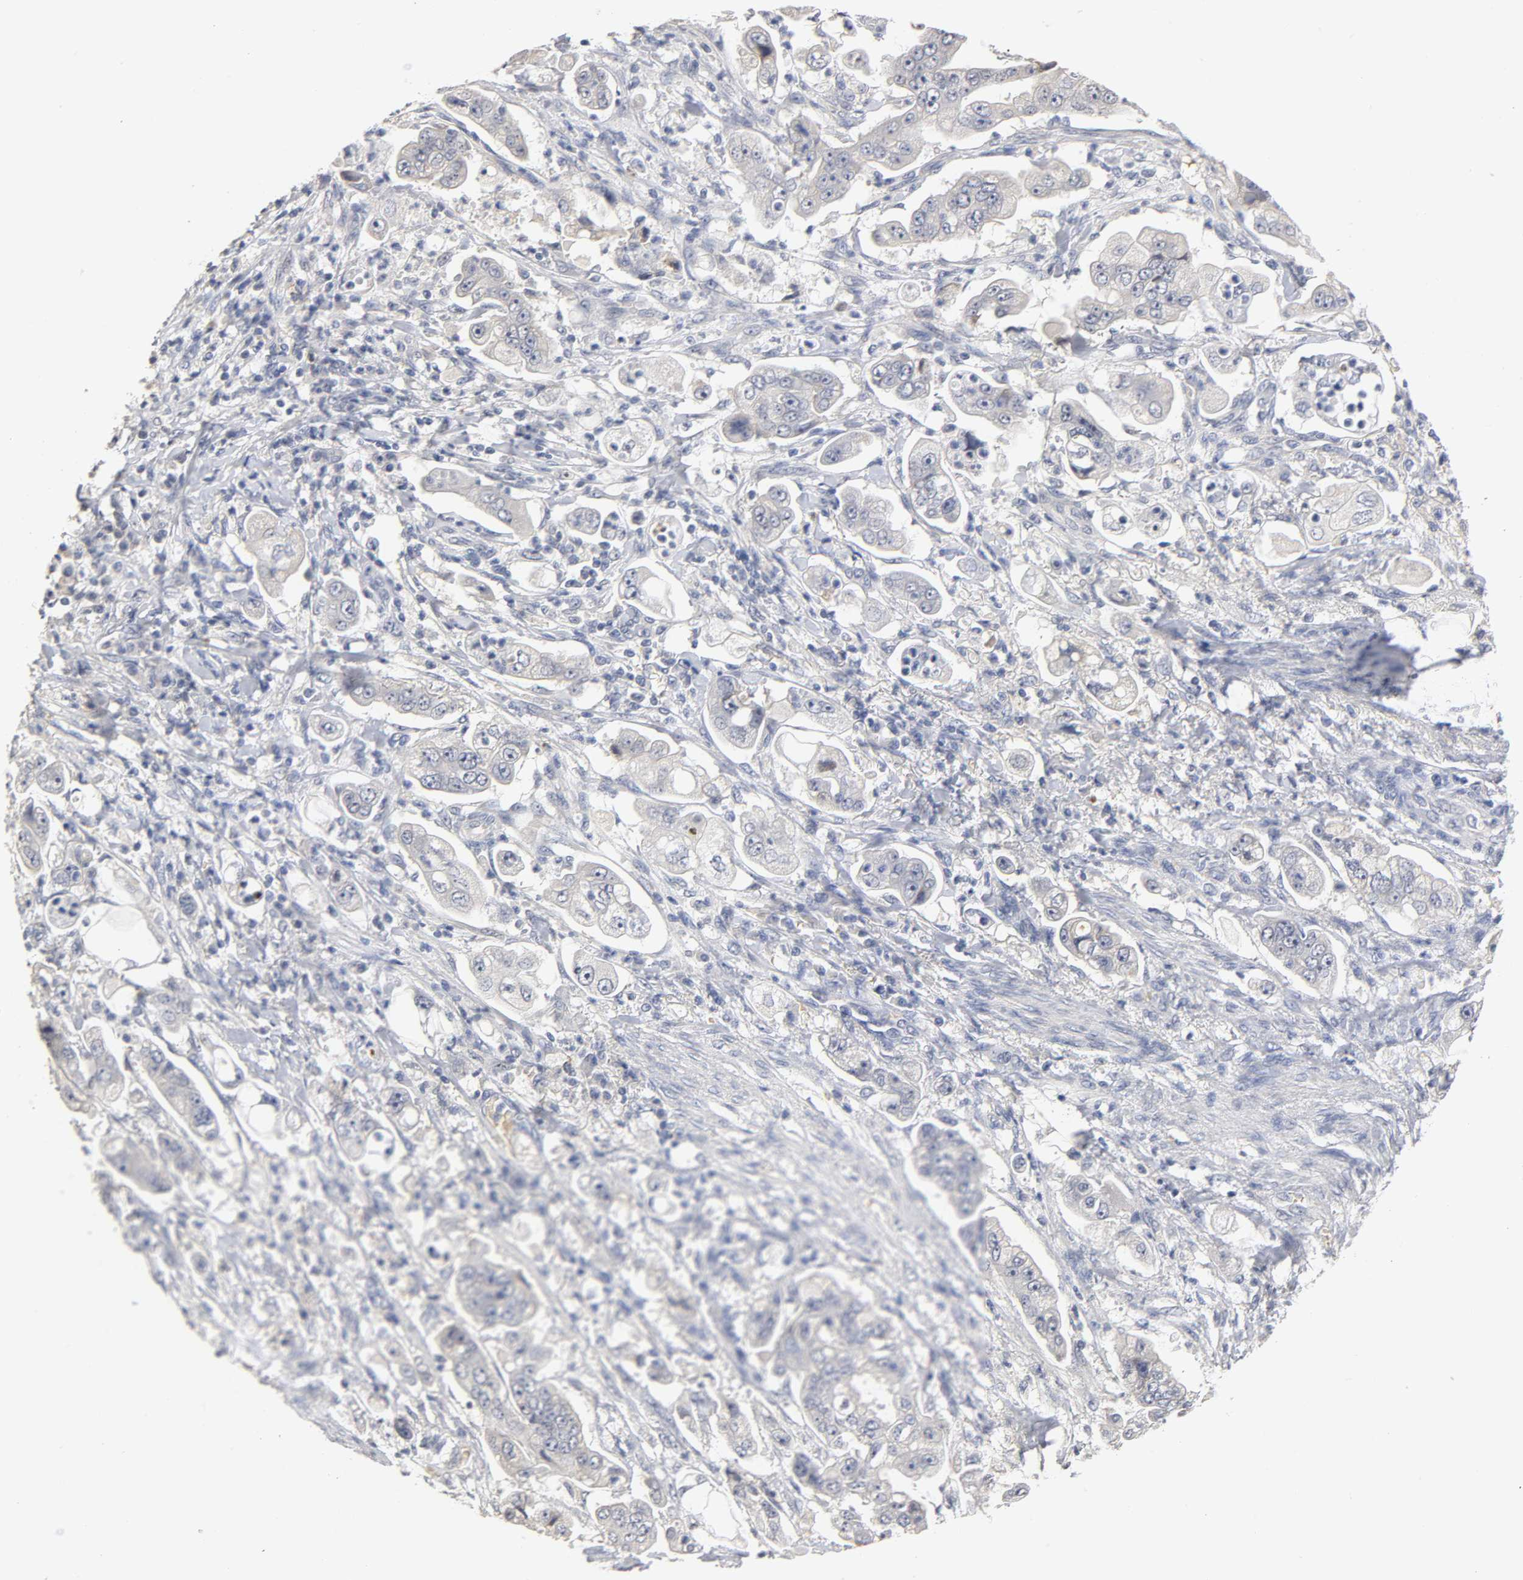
{"staining": {"intensity": "weak", "quantity": "<25%", "location": "cytoplasmic/membranous"}, "tissue": "stomach cancer", "cell_type": "Tumor cells", "image_type": "cancer", "snomed": [{"axis": "morphology", "description": "Adenocarcinoma, NOS"}, {"axis": "topography", "description": "Stomach"}], "caption": "Tumor cells show no significant staining in stomach cancer.", "gene": "OVOL1", "patient": {"sex": "male", "age": 62}}